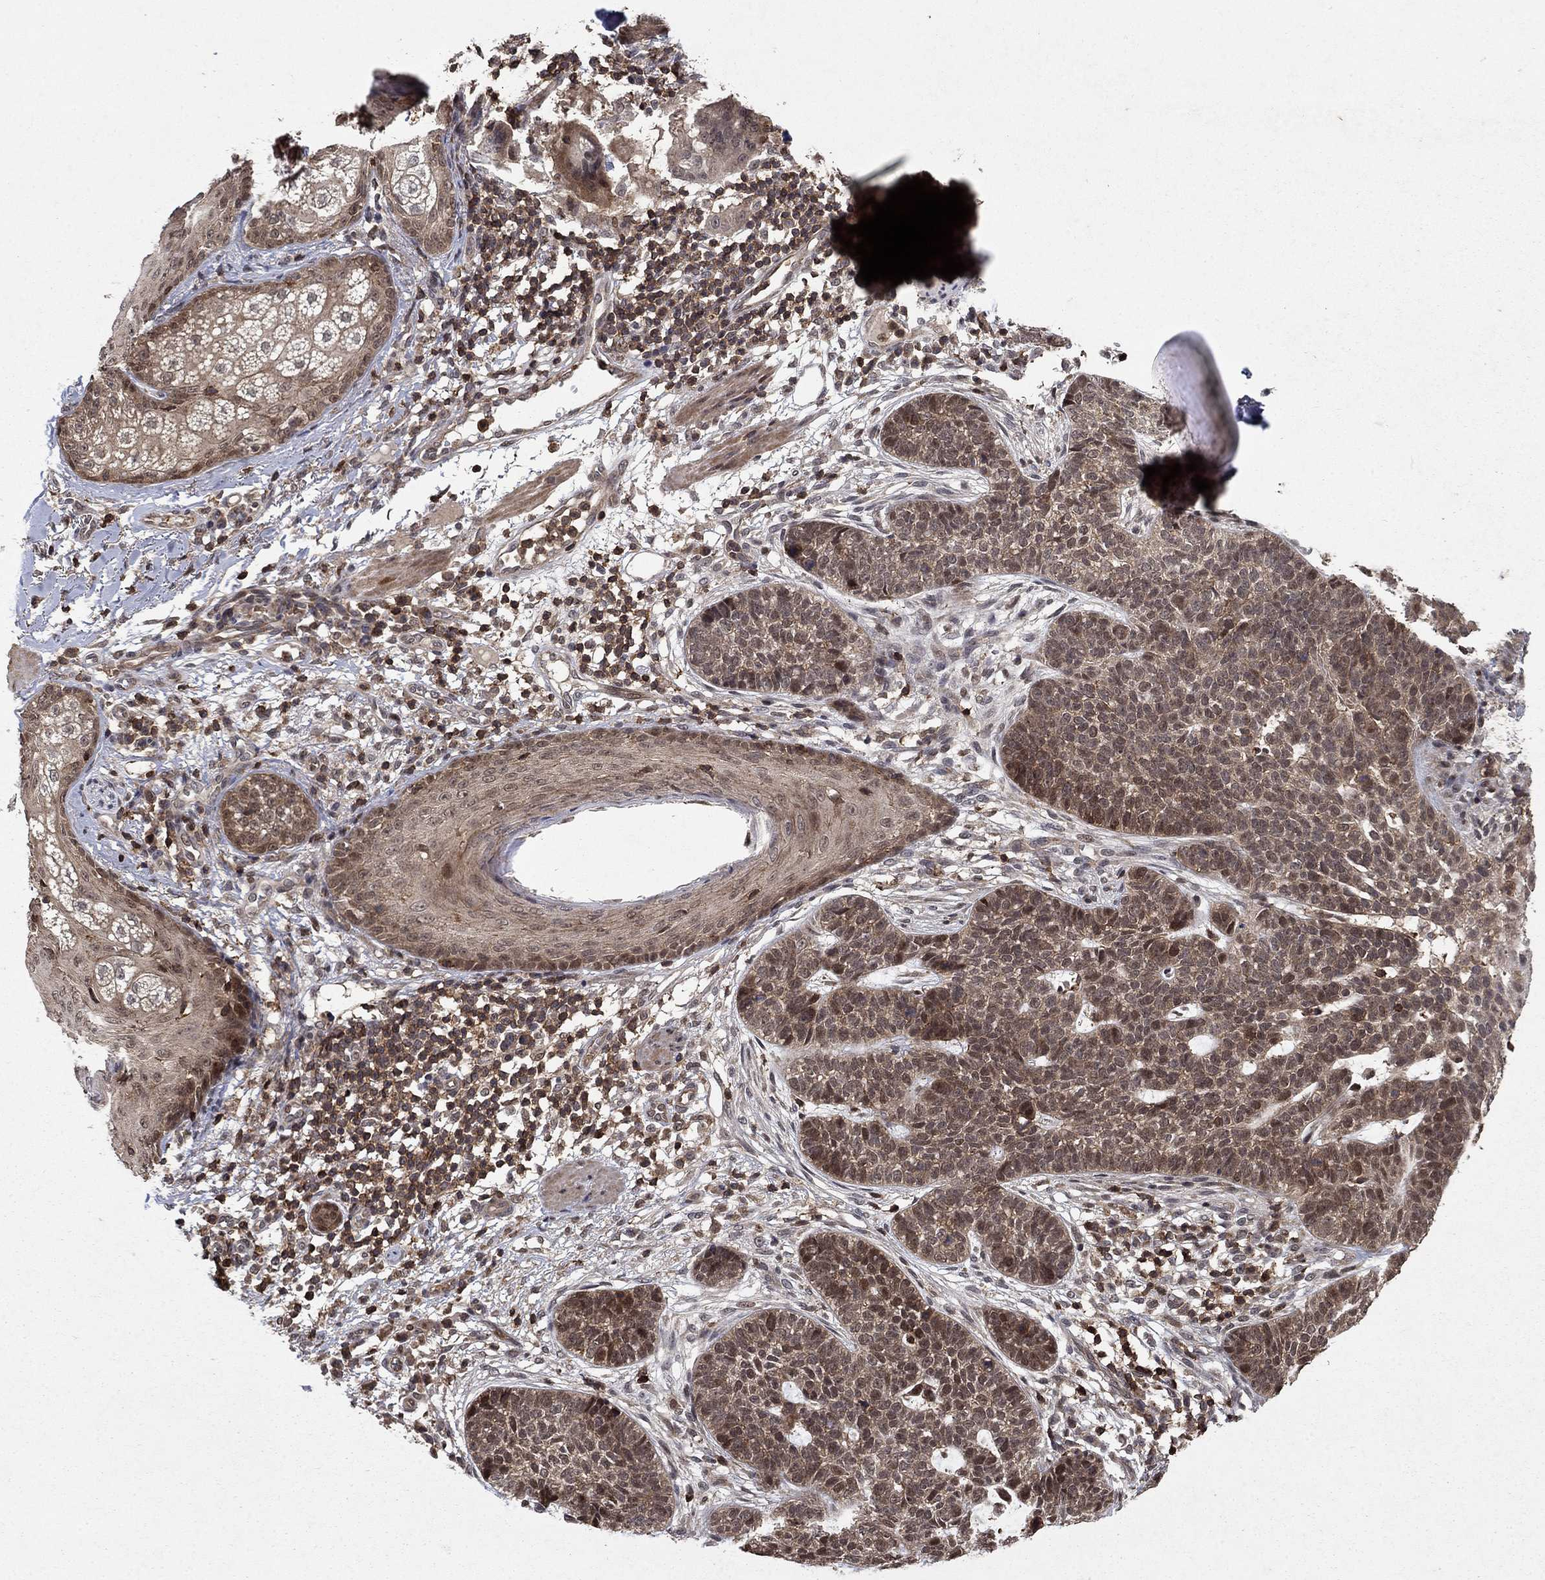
{"staining": {"intensity": "moderate", "quantity": "25%-75%", "location": "nuclear"}, "tissue": "skin cancer", "cell_type": "Tumor cells", "image_type": "cancer", "snomed": [{"axis": "morphology", "description": "Squamous cell carcinoma, NOS"}, {"axis": "topography", "description": "Skin"}], "caption": "Tumor cells demonstrate medium levels of moderate nuclear positivity in about 25%-75% of cells in skin cancer (squamous cell carcinoma).", "gene": "CCDC66", "patient": {"sex": "male", "age": 88}}